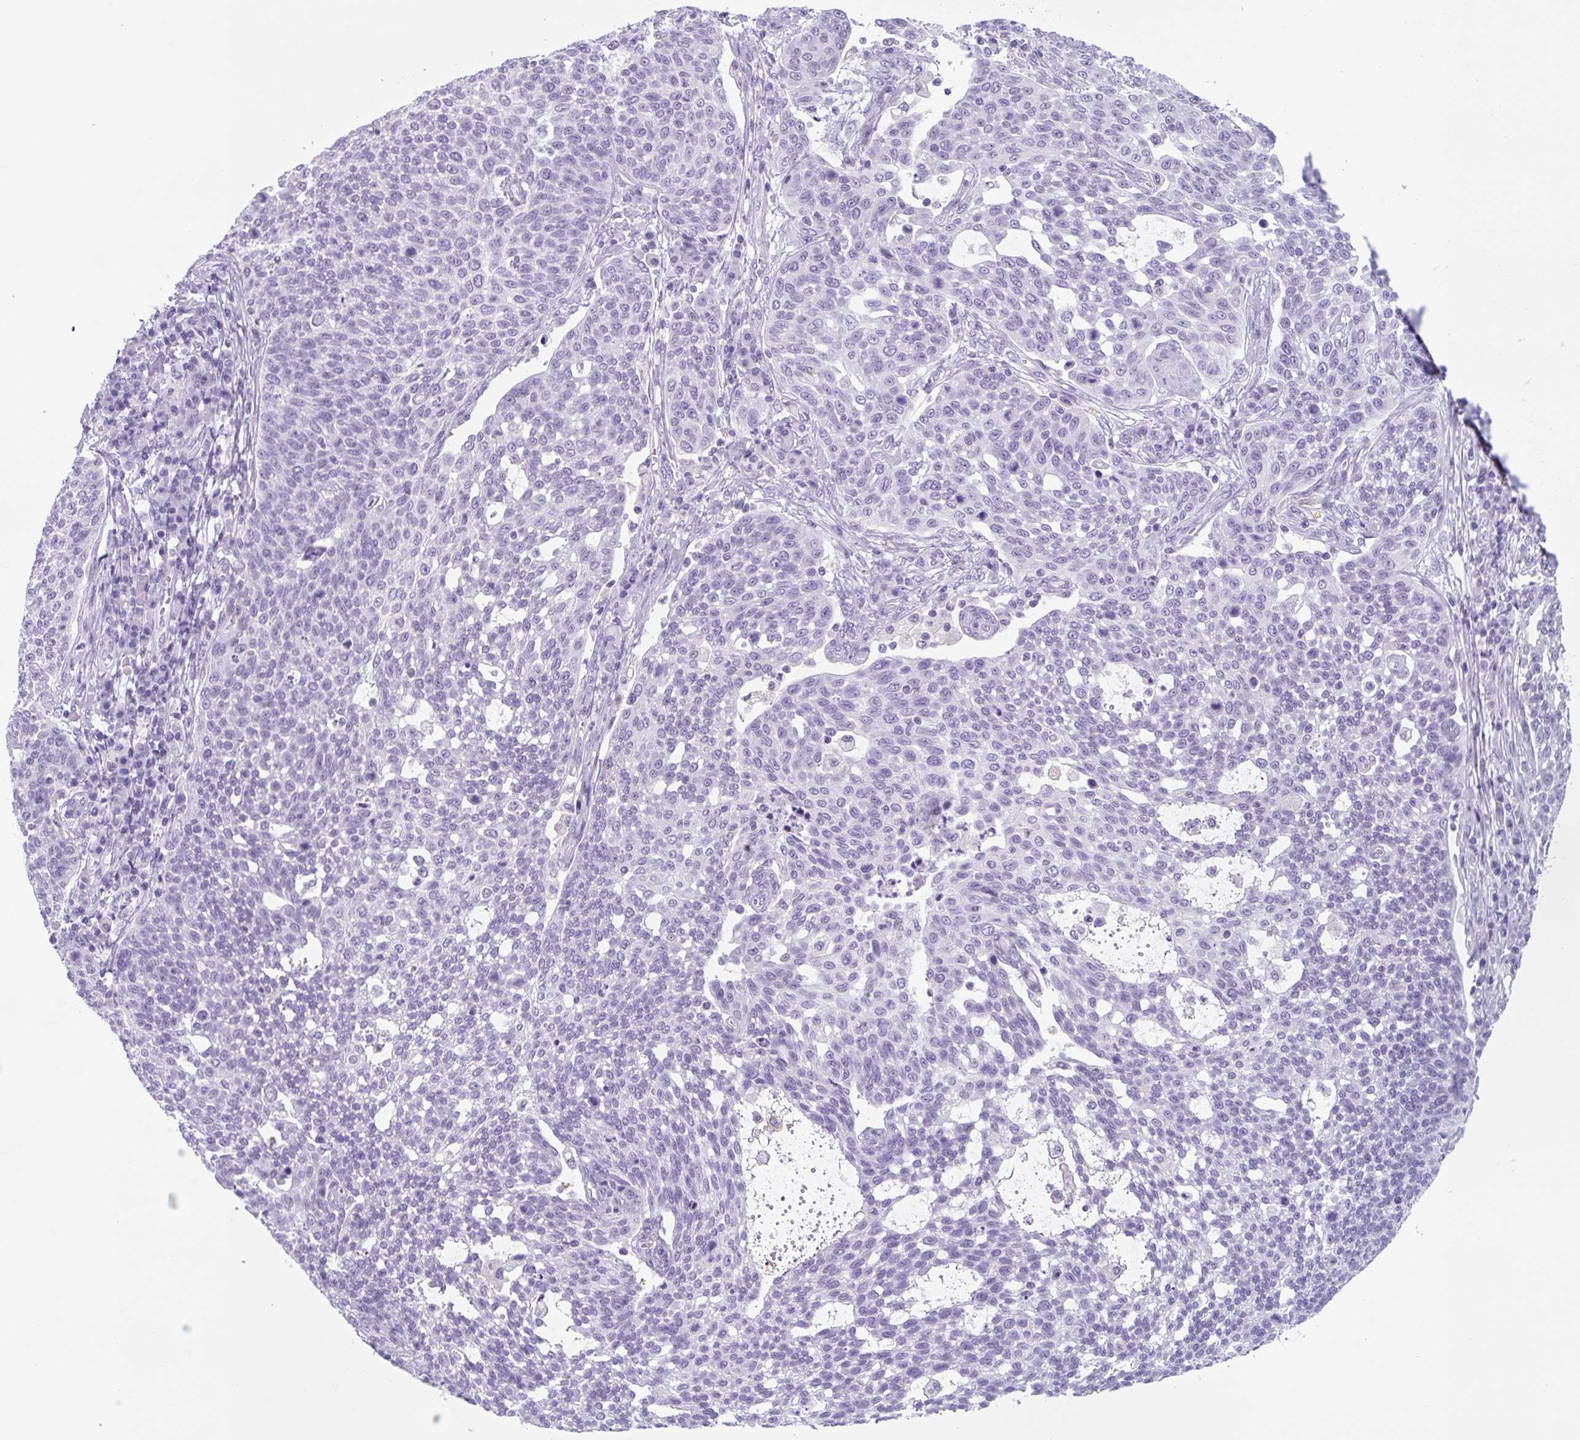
{"staining": {"intensity": "negative", "quantity": "none", "location": "none"}, "tissue": "cervical cancer", "cell_type": "Tumor cells", "image_type": "cancer", "snomed": [{"axis": "morphology", "description": "Squamous cell carcinoma, NOS"}, {"axis": "topography", "description": "Cervix"}], "caption": "Protein analysis of squamous cell carcinoma (cervical) reveals no significant positivity in tumor cells.", "gene": "TNFRSF8", "patient": {"sex": "female", "age": 34}}